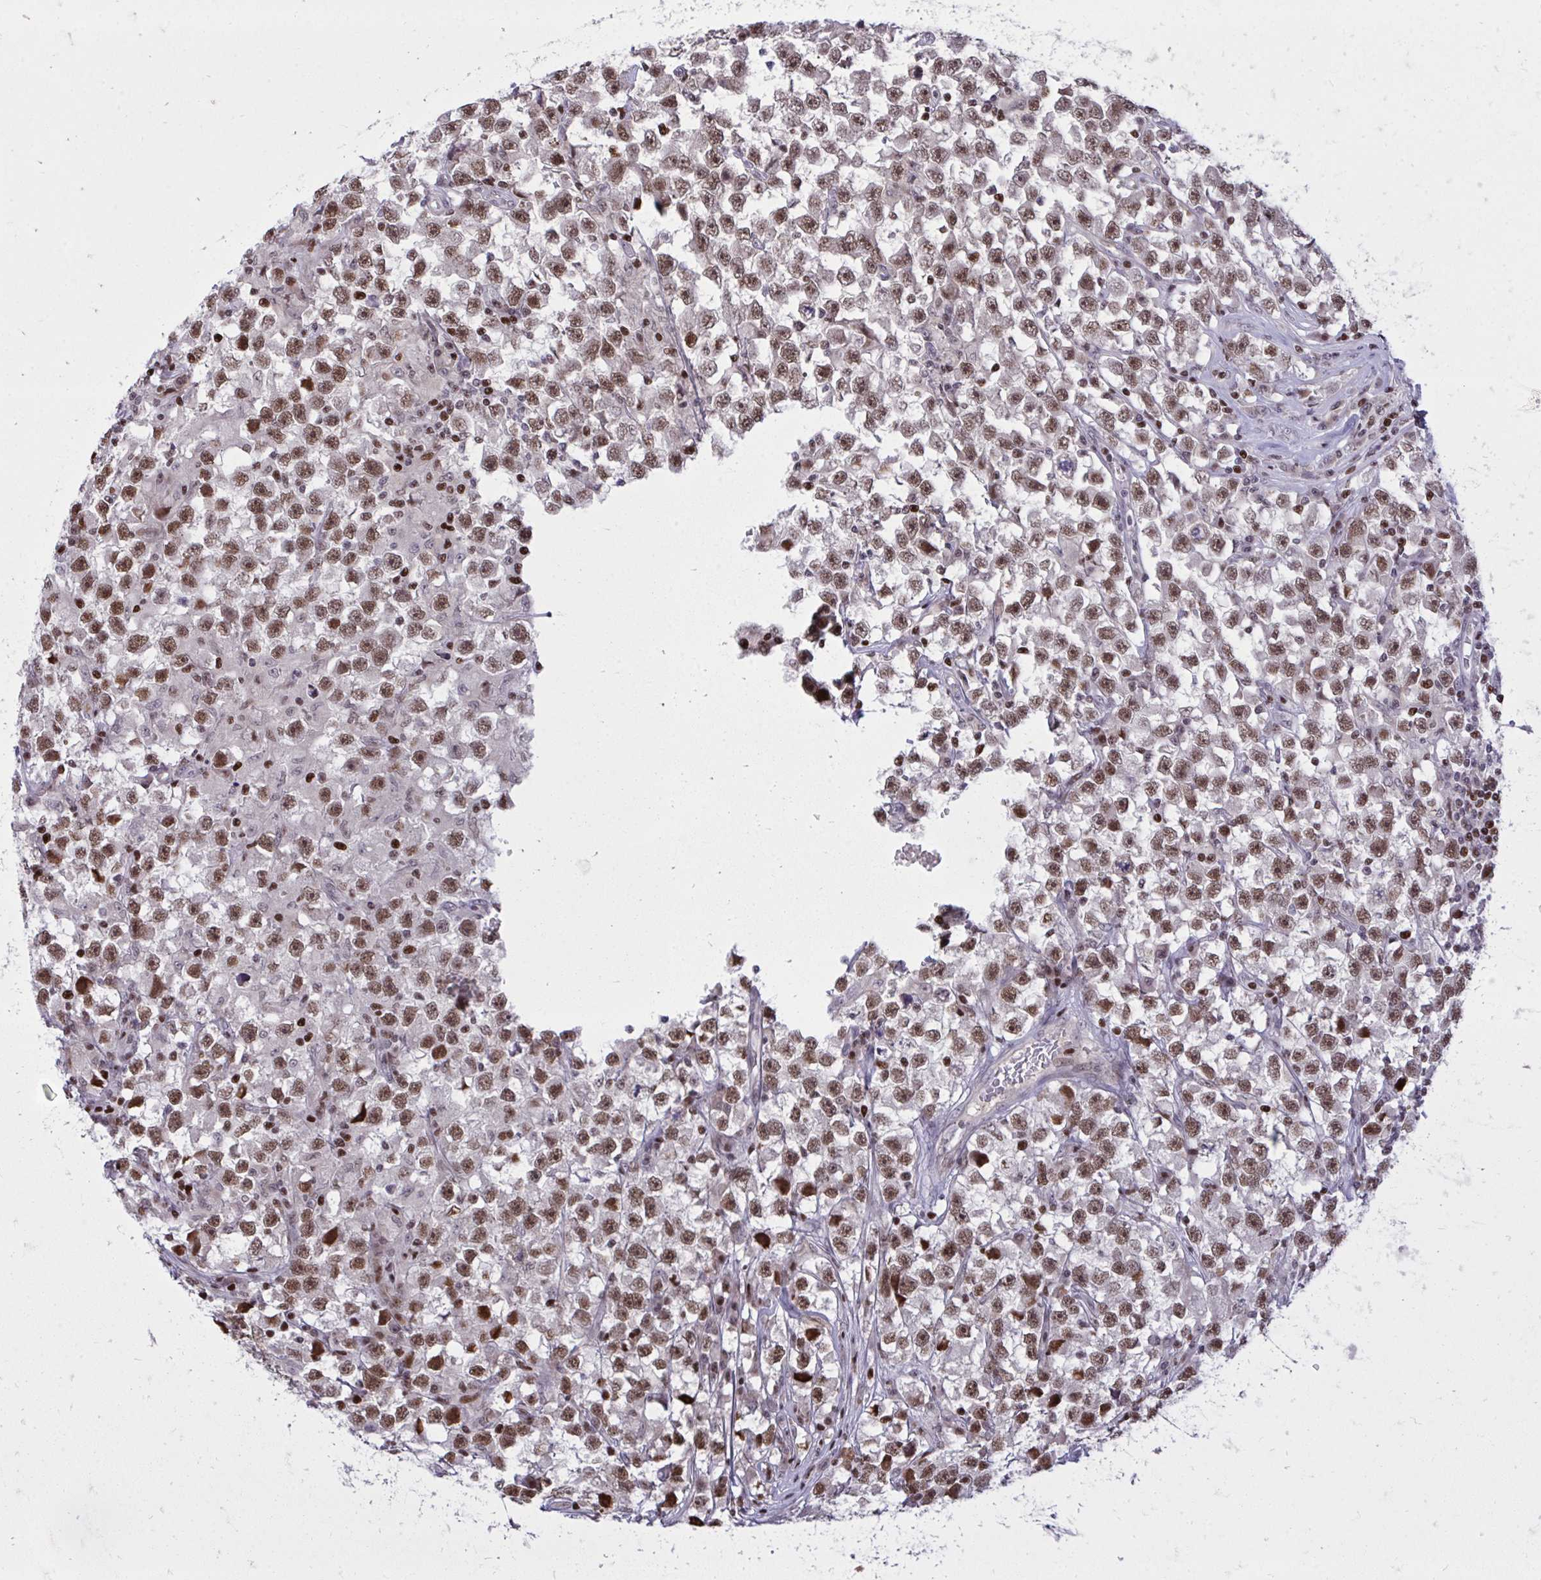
{"staining": {"intensity": "moderate", "quantity": ">75%", "location": "nuclear"}, "tissue": "testis cancer", "cell_type": "Tumor cells", "image_type": "cancer", "snomed": [{"axis": "morphology", "description": "Seminoma, NOS"}, {"axis": "topography", "description": "Testis"}], "caption": "DAB immunohistochemical staining of seminoma (testis) exhibits moderate nuclear protein expression in approximately >75% of tumor cells.", "gene": "C14orf39", "patient": {"sex": "male", "age": 33}}